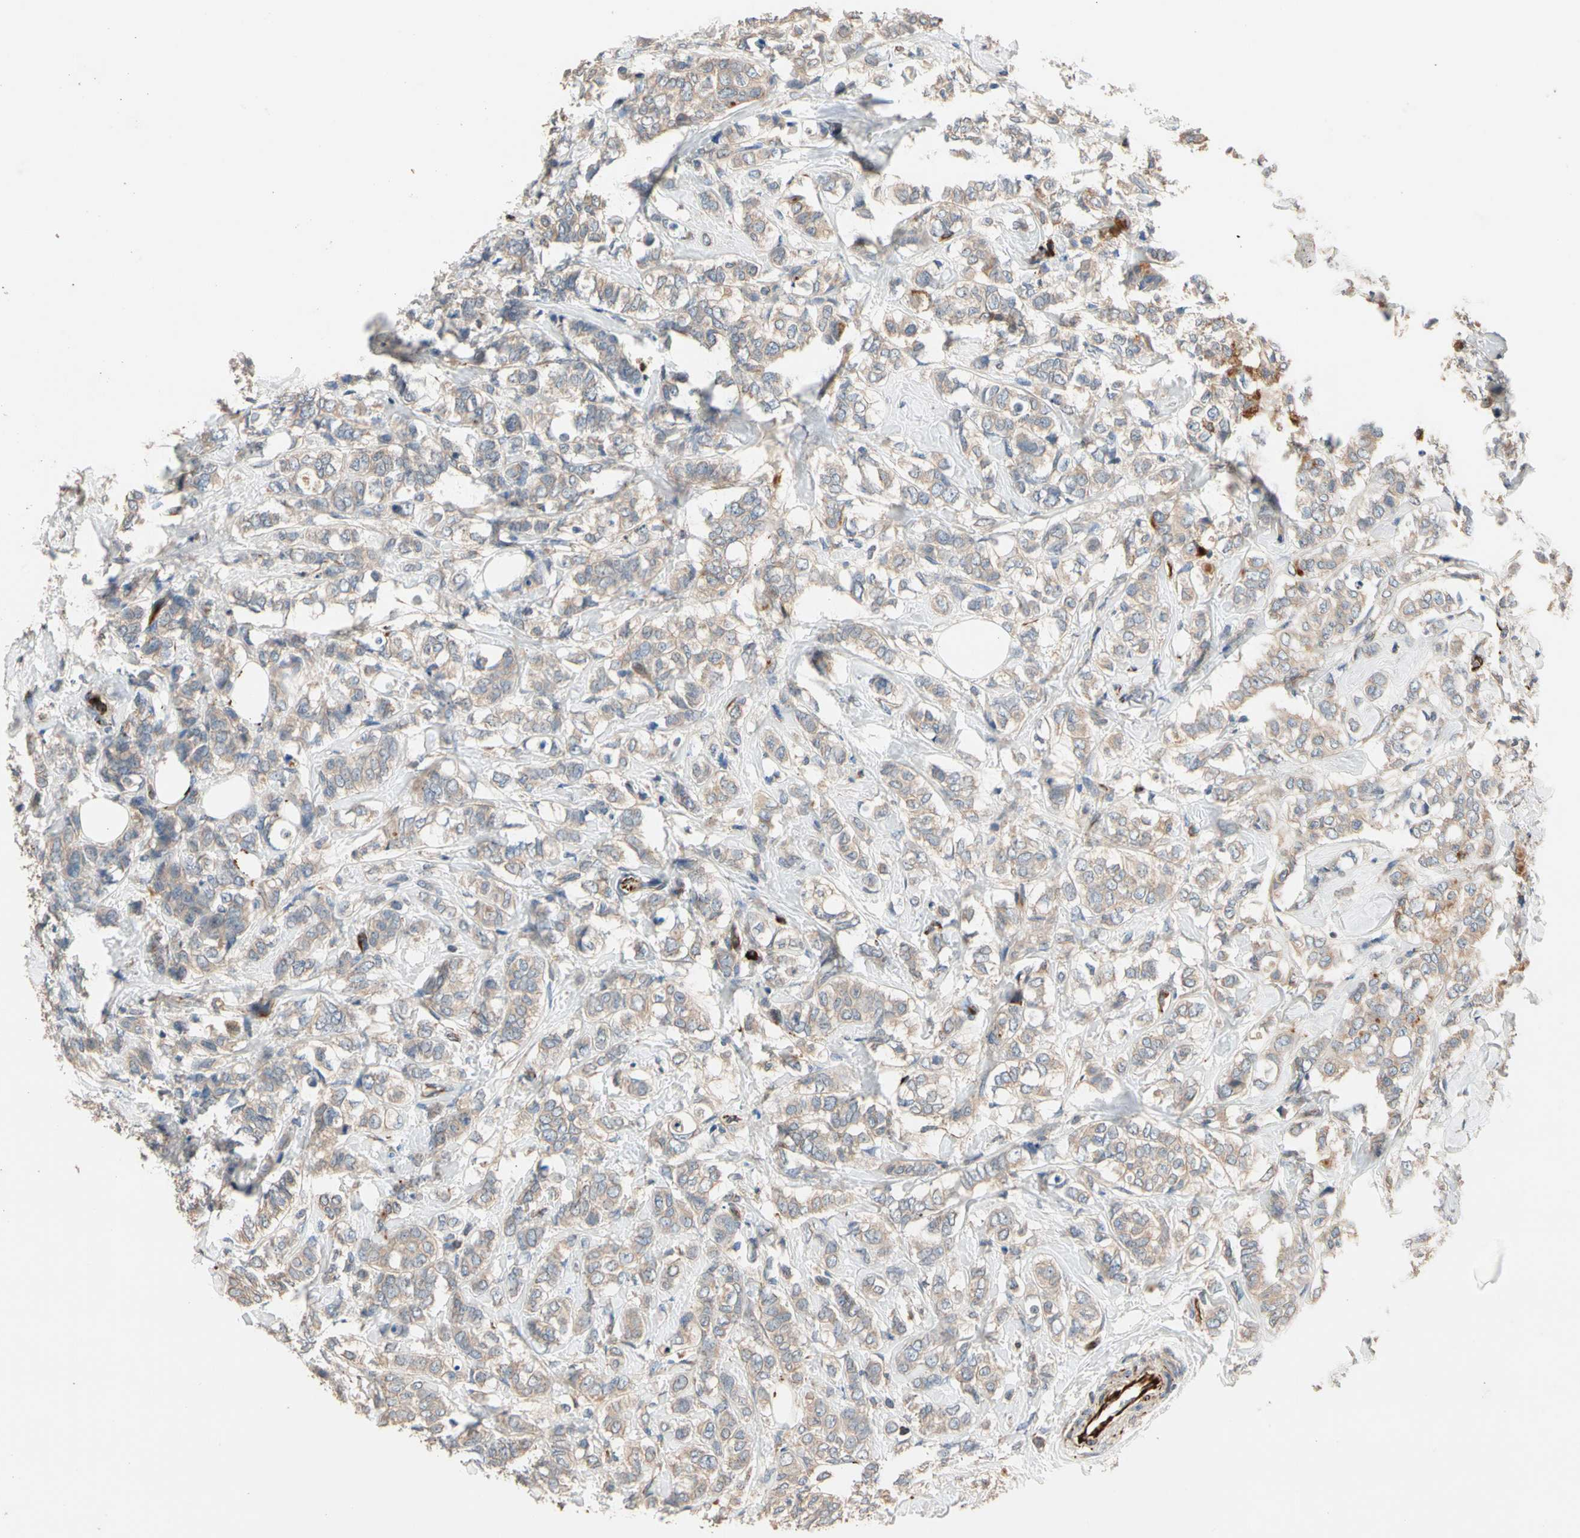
{"staining": {"intensity": "weak", "quantity": ">75%", "location": "cytoplasmic/membranous"}, "tissue": "breast cancer", "cell_type": "Tumor cells", "image_type": "cancer", "snomed": [{"axis": "morphology", "description": "Lobular carcinoma"}, {"axis": "topography", "description": "Breast"}], "caption": "Tumor cells display low levels of weak cytoplasmic/membranous expression in approximately >75% of cells in lobular carcinoma (breast).", "gene": "FGD6", "patient": {"sex": "female", "age": 60}}